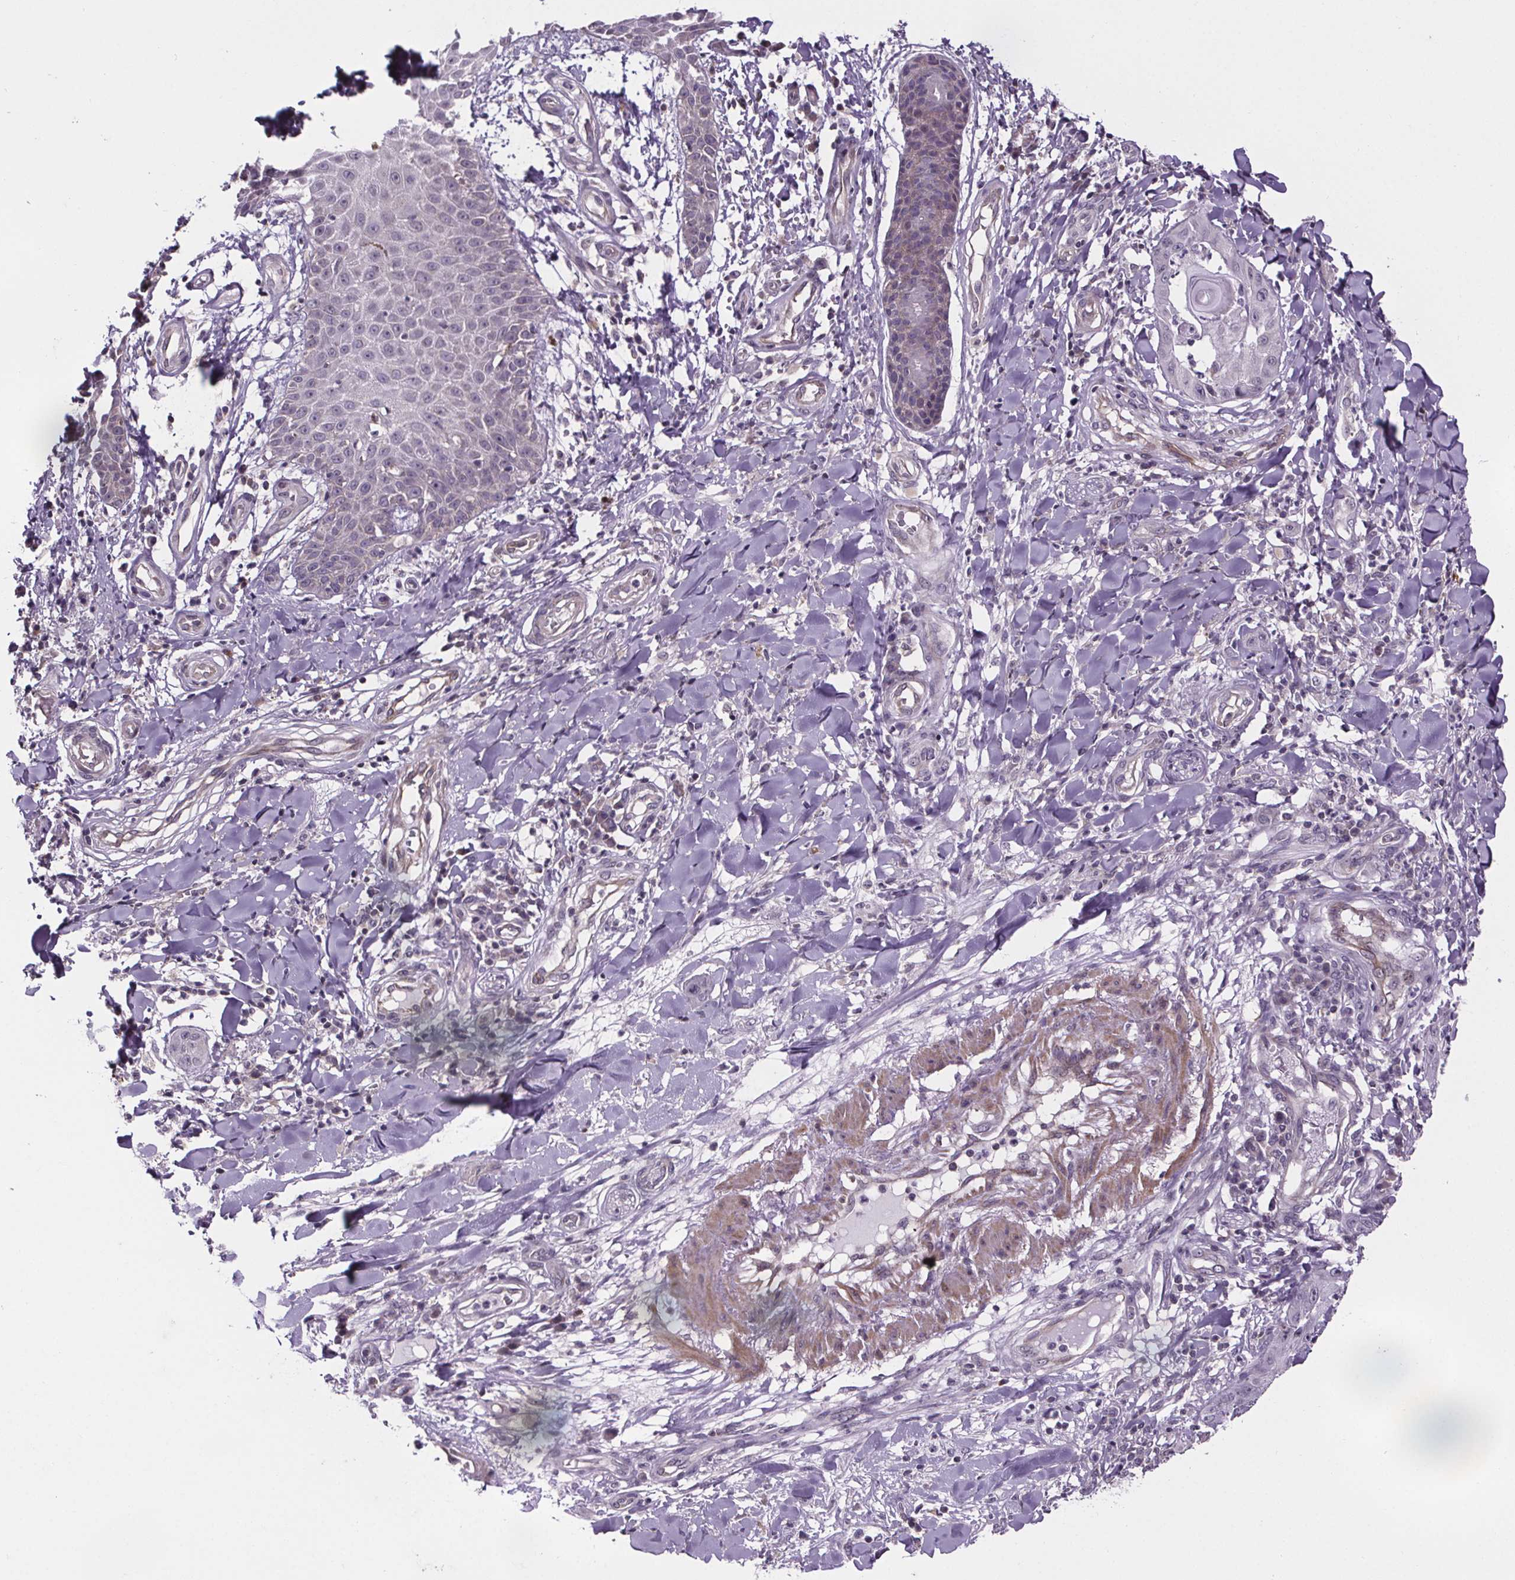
{"staining": {"intensity": "negative", "quantity": "none", "location": "none"}, "tissue": "skin cancer", "cell_type": "Tumor cells", "image_type": "cancer", "snomed": [{"axis": "morphology", "description": "Squamous cell carcinoma, NOS"}, {"axis": "topography", "description": "Skin"}], "caption": "There is no significant expression in tumor cells of skin cancer (squamous cell carcinoma). The staining is performed using DAB (3,3'-diaminobenzidine) brown chromogen with nuclei counter-stained in using hematoxylin.", "gene": "TTC12", "patient": {"sex": "male", "age": 70}}